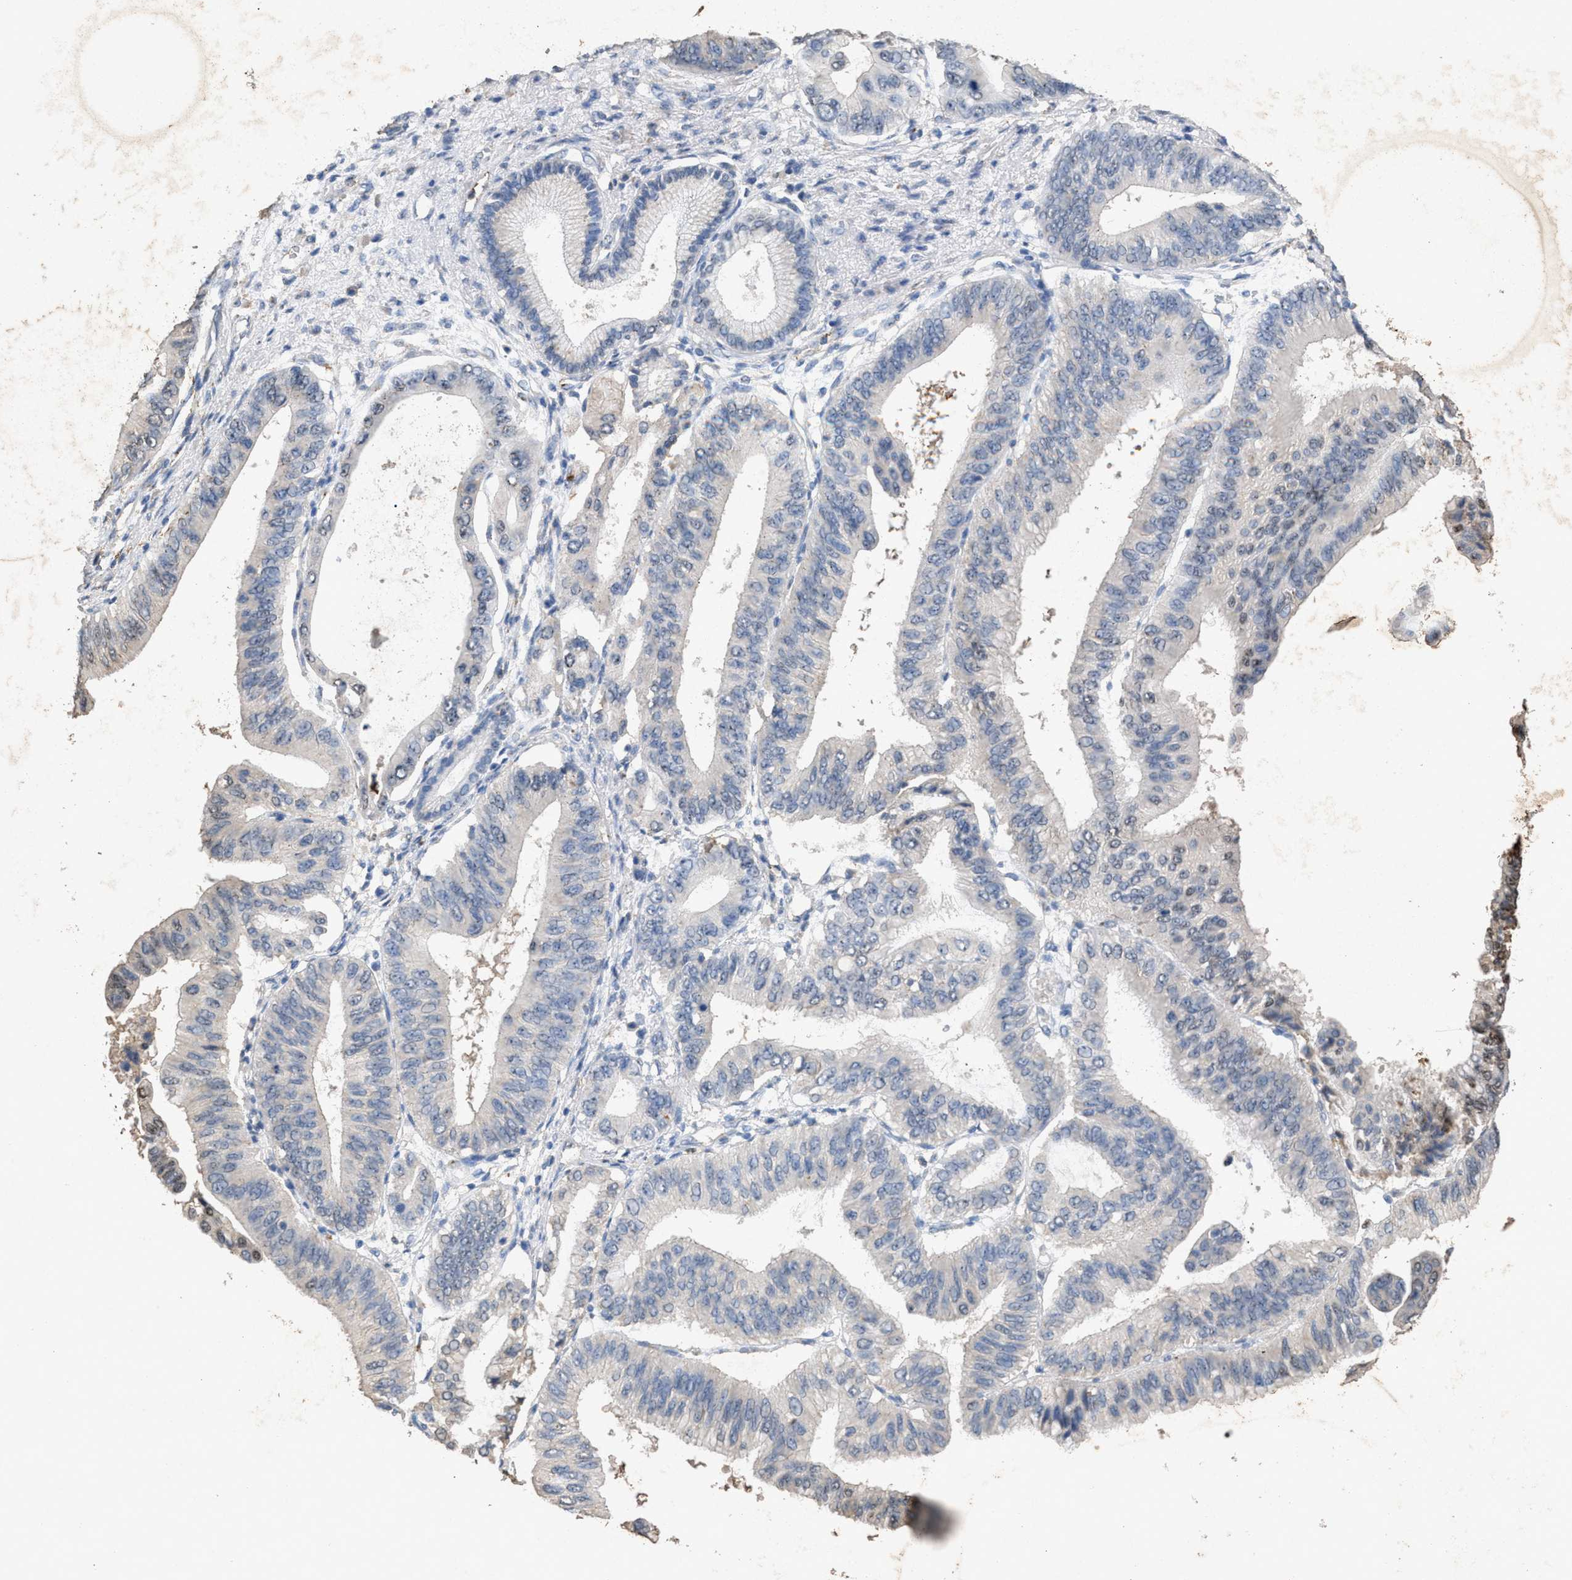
{"staining": {"intensity": "negative", "quantity": "none", "location": "none"}, "tissue": "pancreatic cancer", "cell_type": "Tumor cells", "image_type": "cancer", "snomed": [{"axis": "morphology", "description": "Adenocarcinoma, NOS"}, {"axis": "topography", "description": "Pancreas"}], "caption": "Adenocarcinoma (pancreatic) was stained to show a protein in brown. There is no significant expression in tumor cells. (Brightfield microscopy of DAB (3,3'-diaminobenzidine) immunohistochemistry (IHC) at high magnification).", "gene": "LTB4R2", "patient": {"sex": "male", "age": 77}}